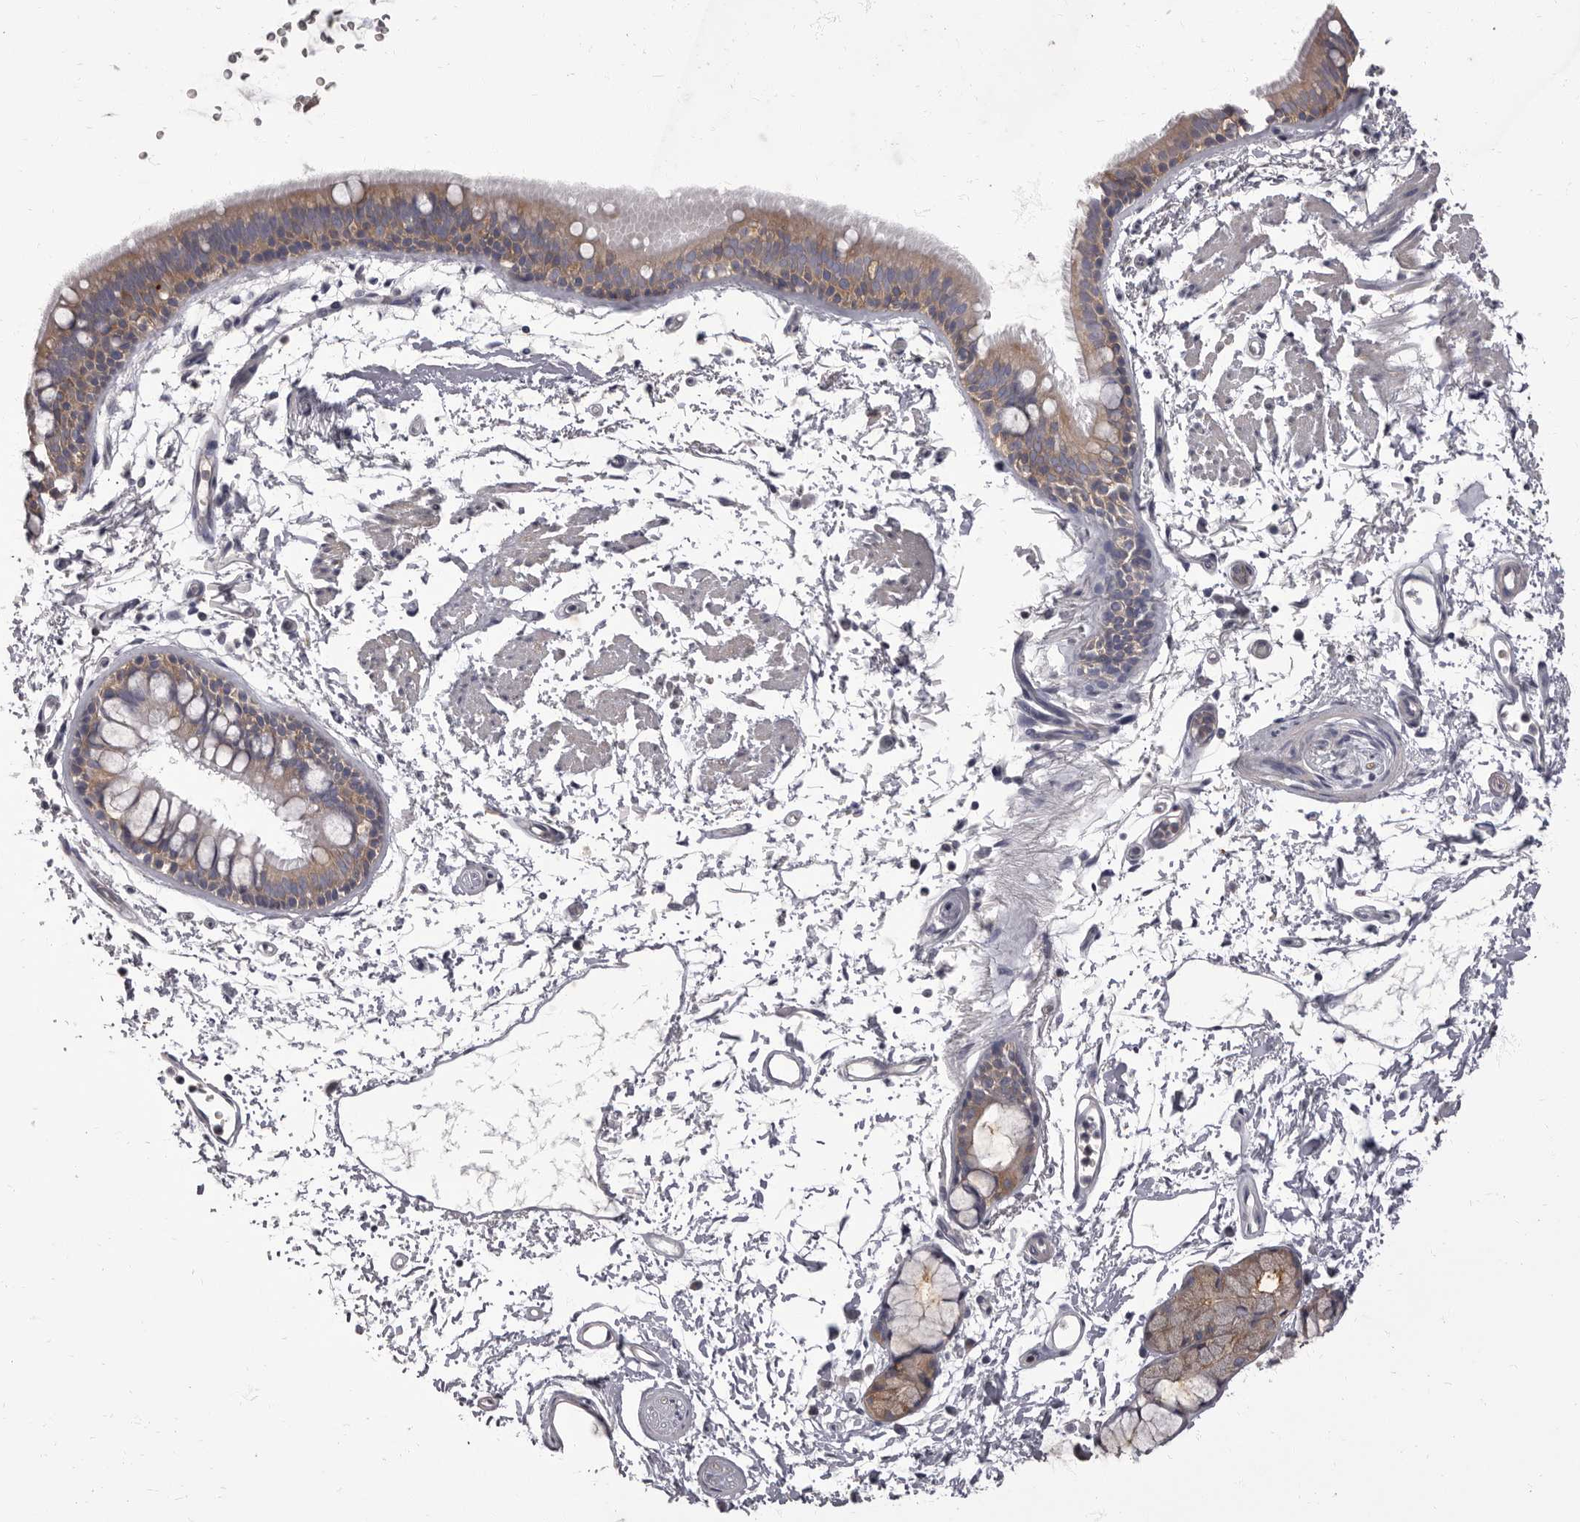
{"staining": {"intensity": "moderate", "quantity": ">75%", "location": "cytoplasmic/membranous"}, "tissue": "bronchus", "cell_type": "Respiratory epithelial cells", "image_type": "normal", "snomed": [{"axis": "morphology", "description": "Normal tissue, NOS"}, {"axis": "topography", "description": "Lymph node"}, {"axis": "topography", "description": "Bronchus"}], "caption": "An immunohistochemistry histopathology image of unremarkable tissue is shown. Protein staining in brown labels moderate cytoplasmic/membranous positivity in bronchus within respiratory epithelial cells. Using DAB (brown) and hematoxylin (blue) stains, captured at high magnification using brightfield microscopy.", "gene": "APEH", "patient": {"sex": "female", "age": 70}}